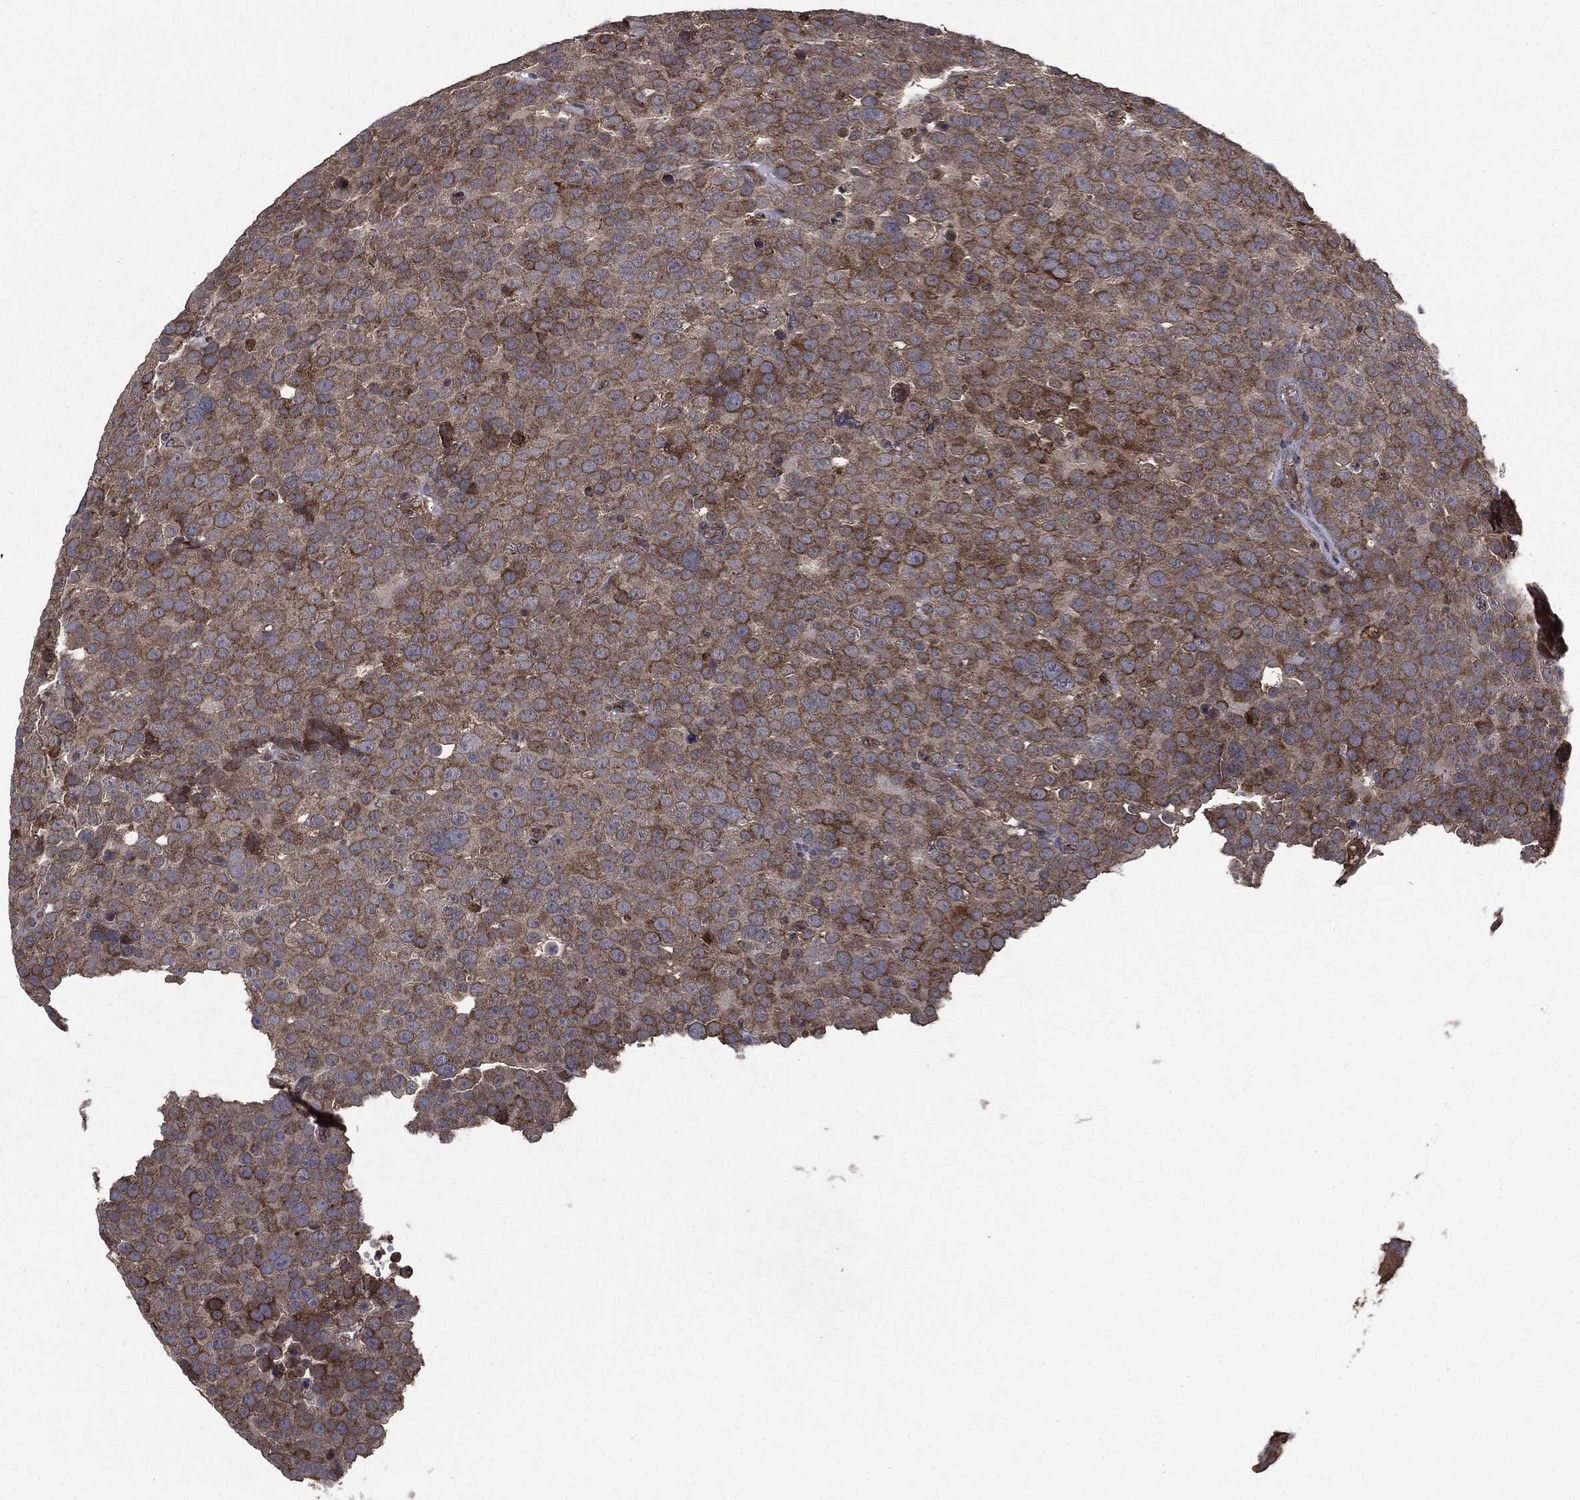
{"staining": {"intensity": "strong", "quantity": ">75%", "location": "cytoplasmic/membranous"}, "tissue": "testis cancer", "cell_type": "Tumor cells", "image_type": "cancer", "snomed": [{"axis": "morphology", "description": "Seminoma, NOS"}, {"axis": "topography", "description": "Testis"}], "caption": "Immunohistochemical staining of testis cancer demonstrates high levels of strong cytoplasmic/membranous protein positivity in approximately >75% of tumor cells.", "gene": "PLOD3", "patient": {"sex": "male", "age": 71}}